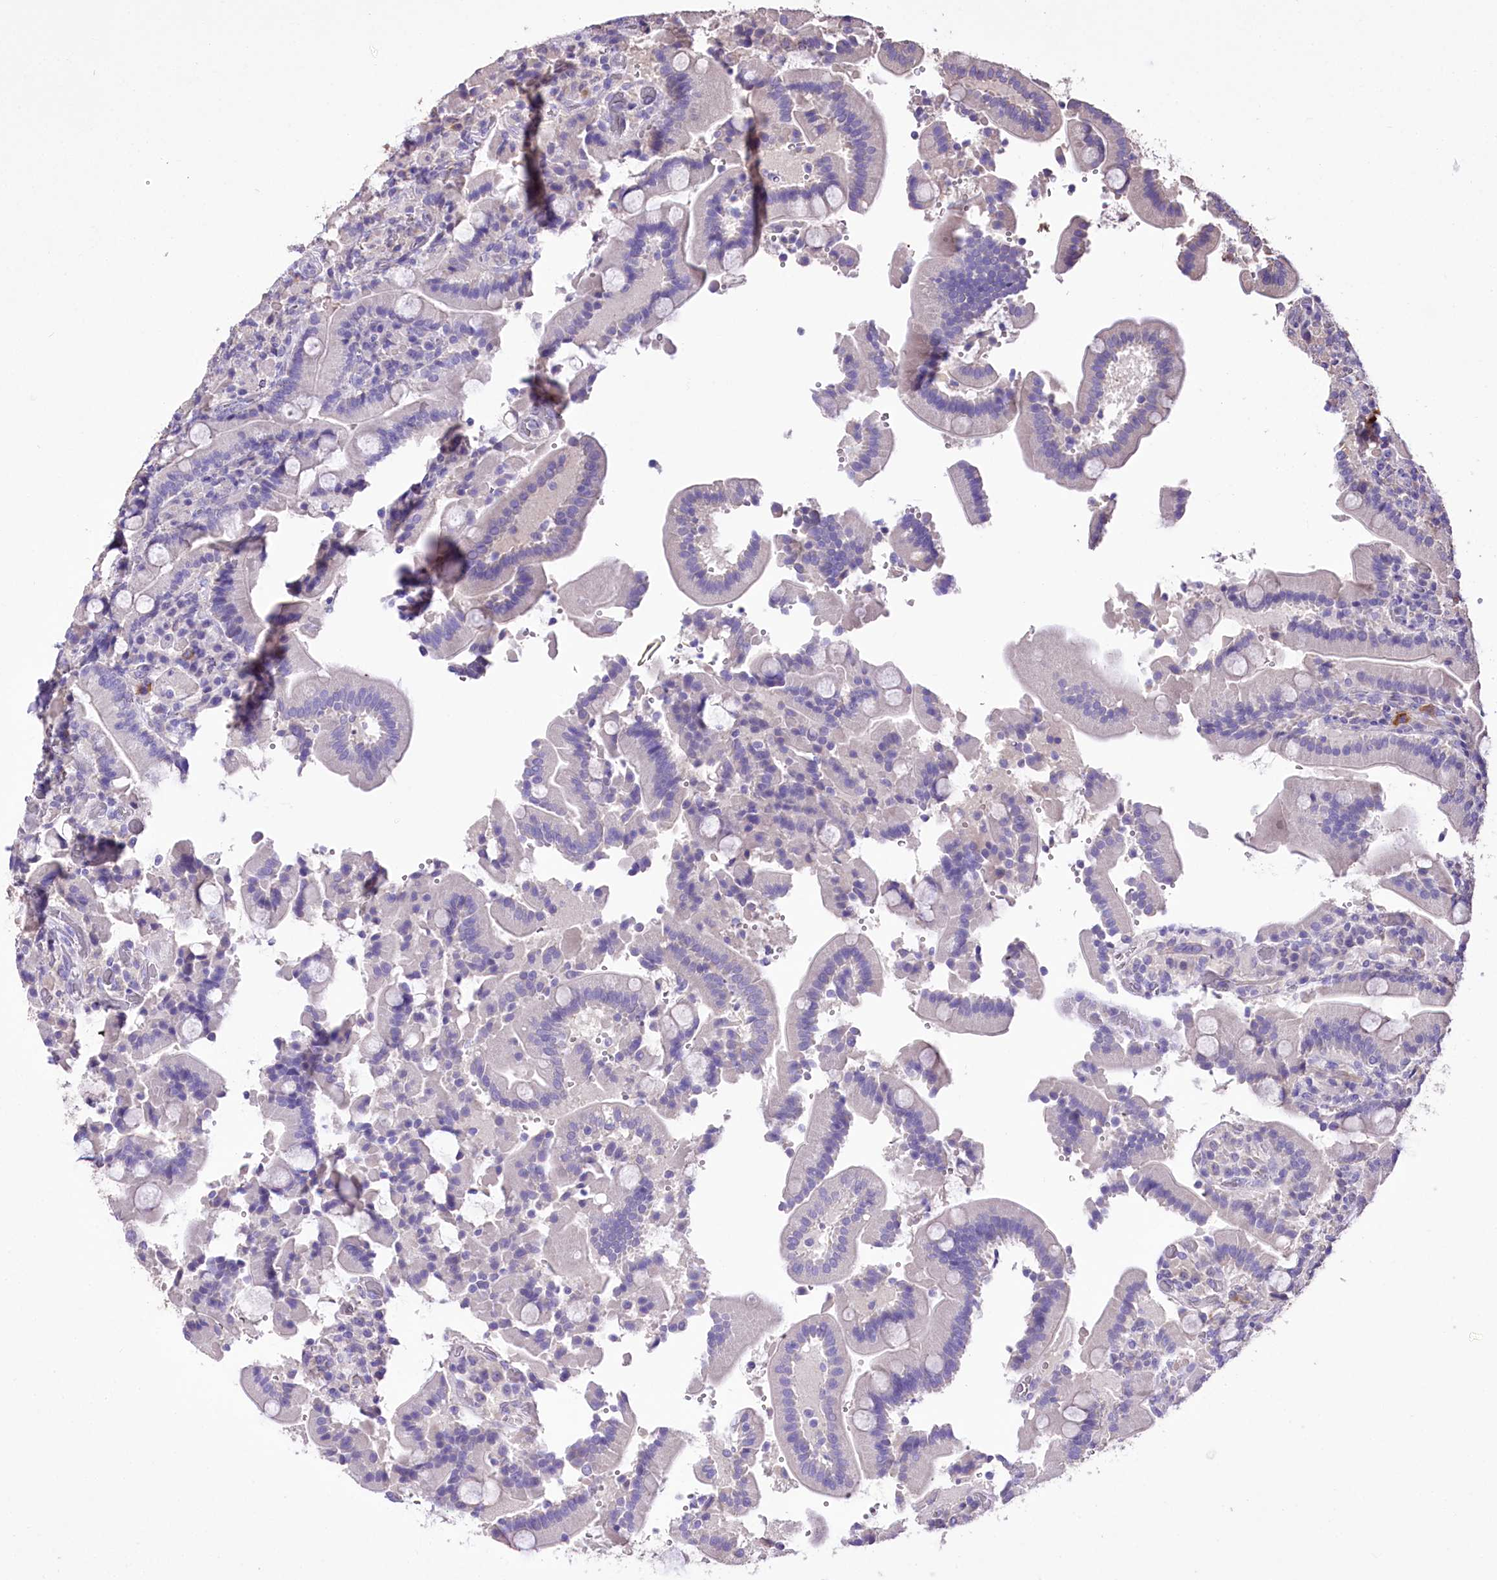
{"staining": {"intensity": "negative", "quantity": "none", "location": "none"}, "tissue": "duodenum", "cell_type": "Glandular cells", "image_type": "normal", "snomed": [{"axis": "morphology", "description": "Normal tissue, NOS"}, {"axis": "topography", "description": "Duodenum"}], "caption": "This is an immunohistochemistry photomicrograph of unremarkable duodenum. There is no expression in glandular cells.", "gene": "PCYOX1L", "patient": {"sex": "female", "age": 62}}